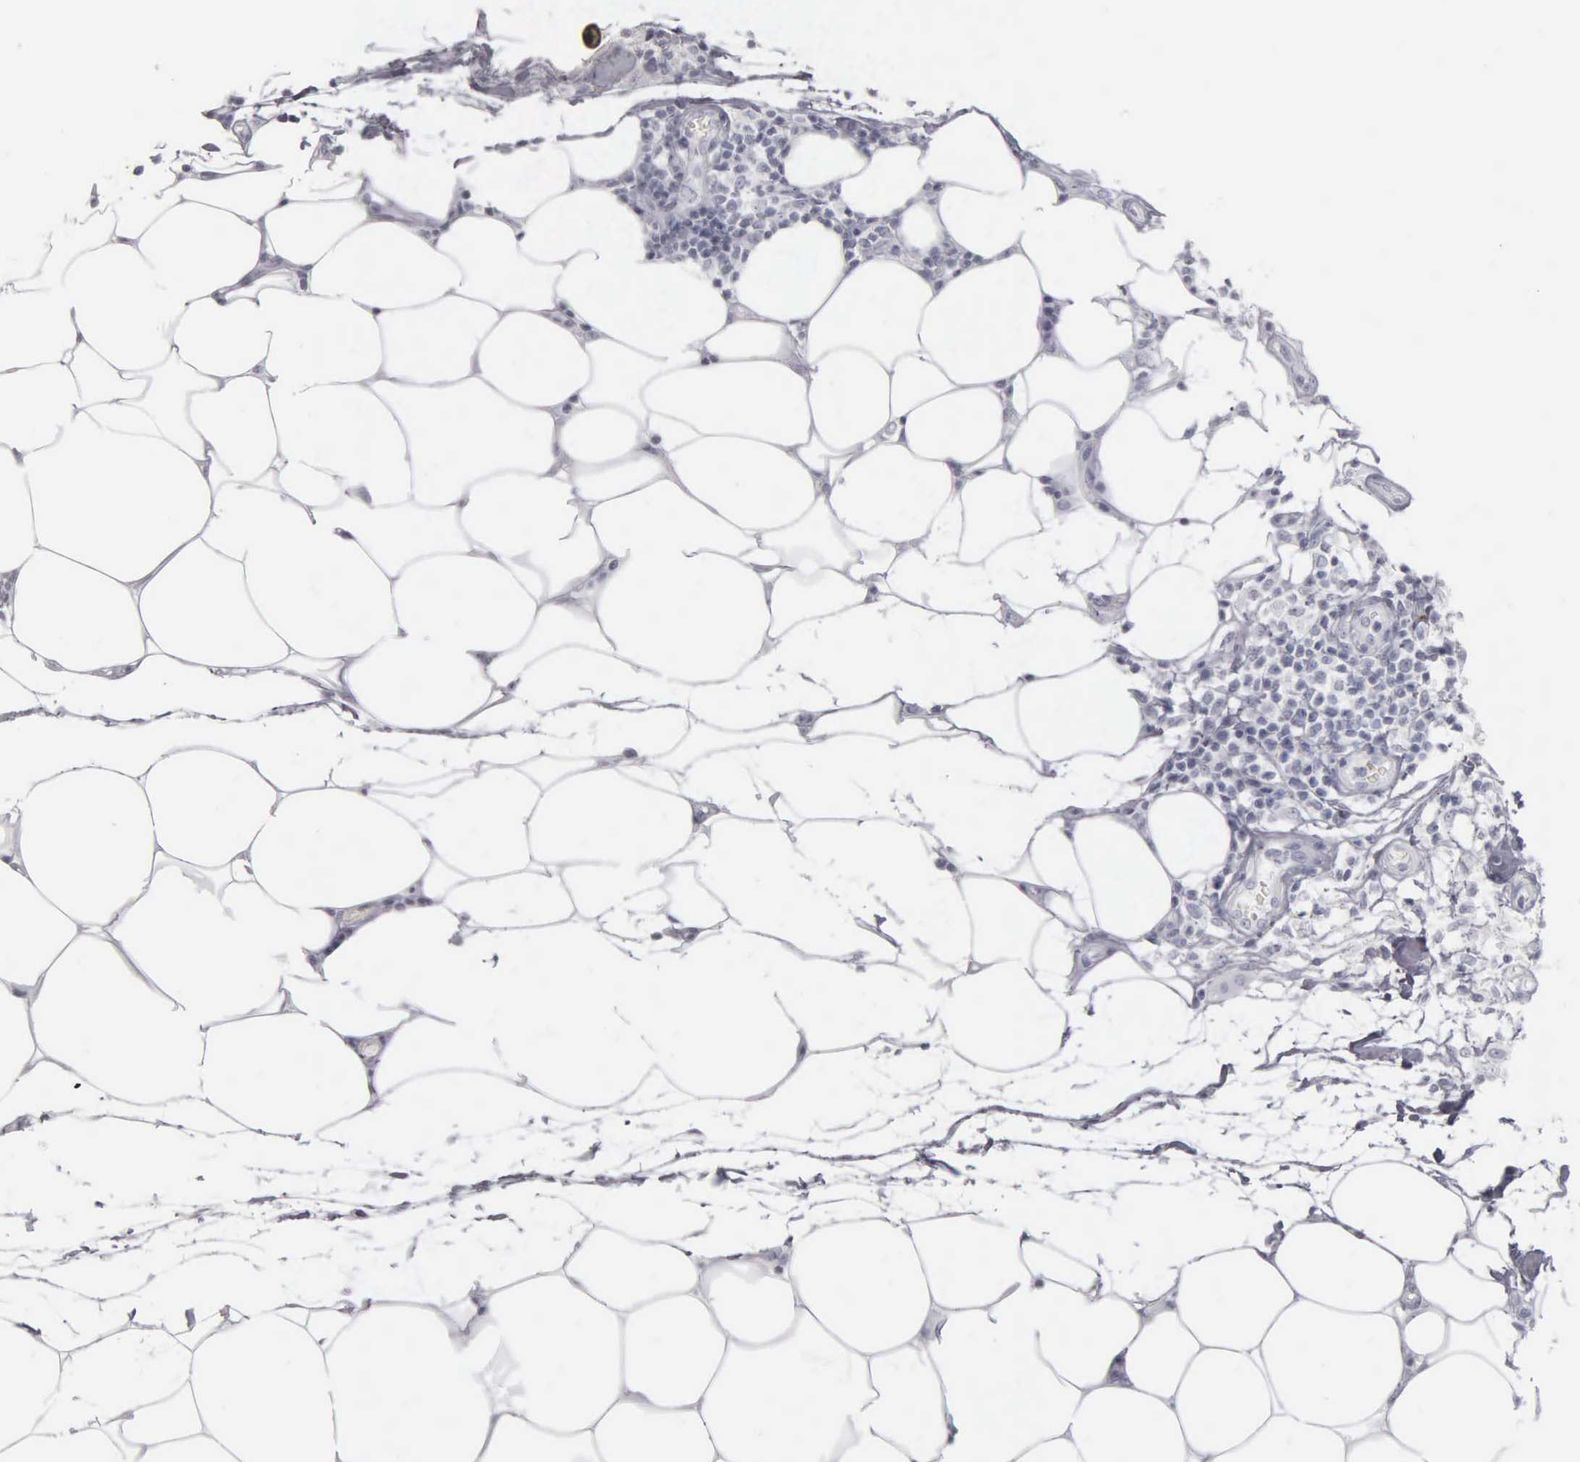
{"staining": {"intensity": "negative", "quantity": "none", "location": "none"}, "tissue": "skin", "cell_type": "Fibroblasts", "image_type": "normal", "snomed": [{"axis": "morphology", "description": "Normal tissue, NOS"}, {"axis": "topography", "description": "Skin"}], "caption": "Immunohistochemistry (IHC) of unremarkable human skin demonstrates no expression in fibroblasts.", "gene": "DES", "patient": {"sex": "female", "age": 74}}